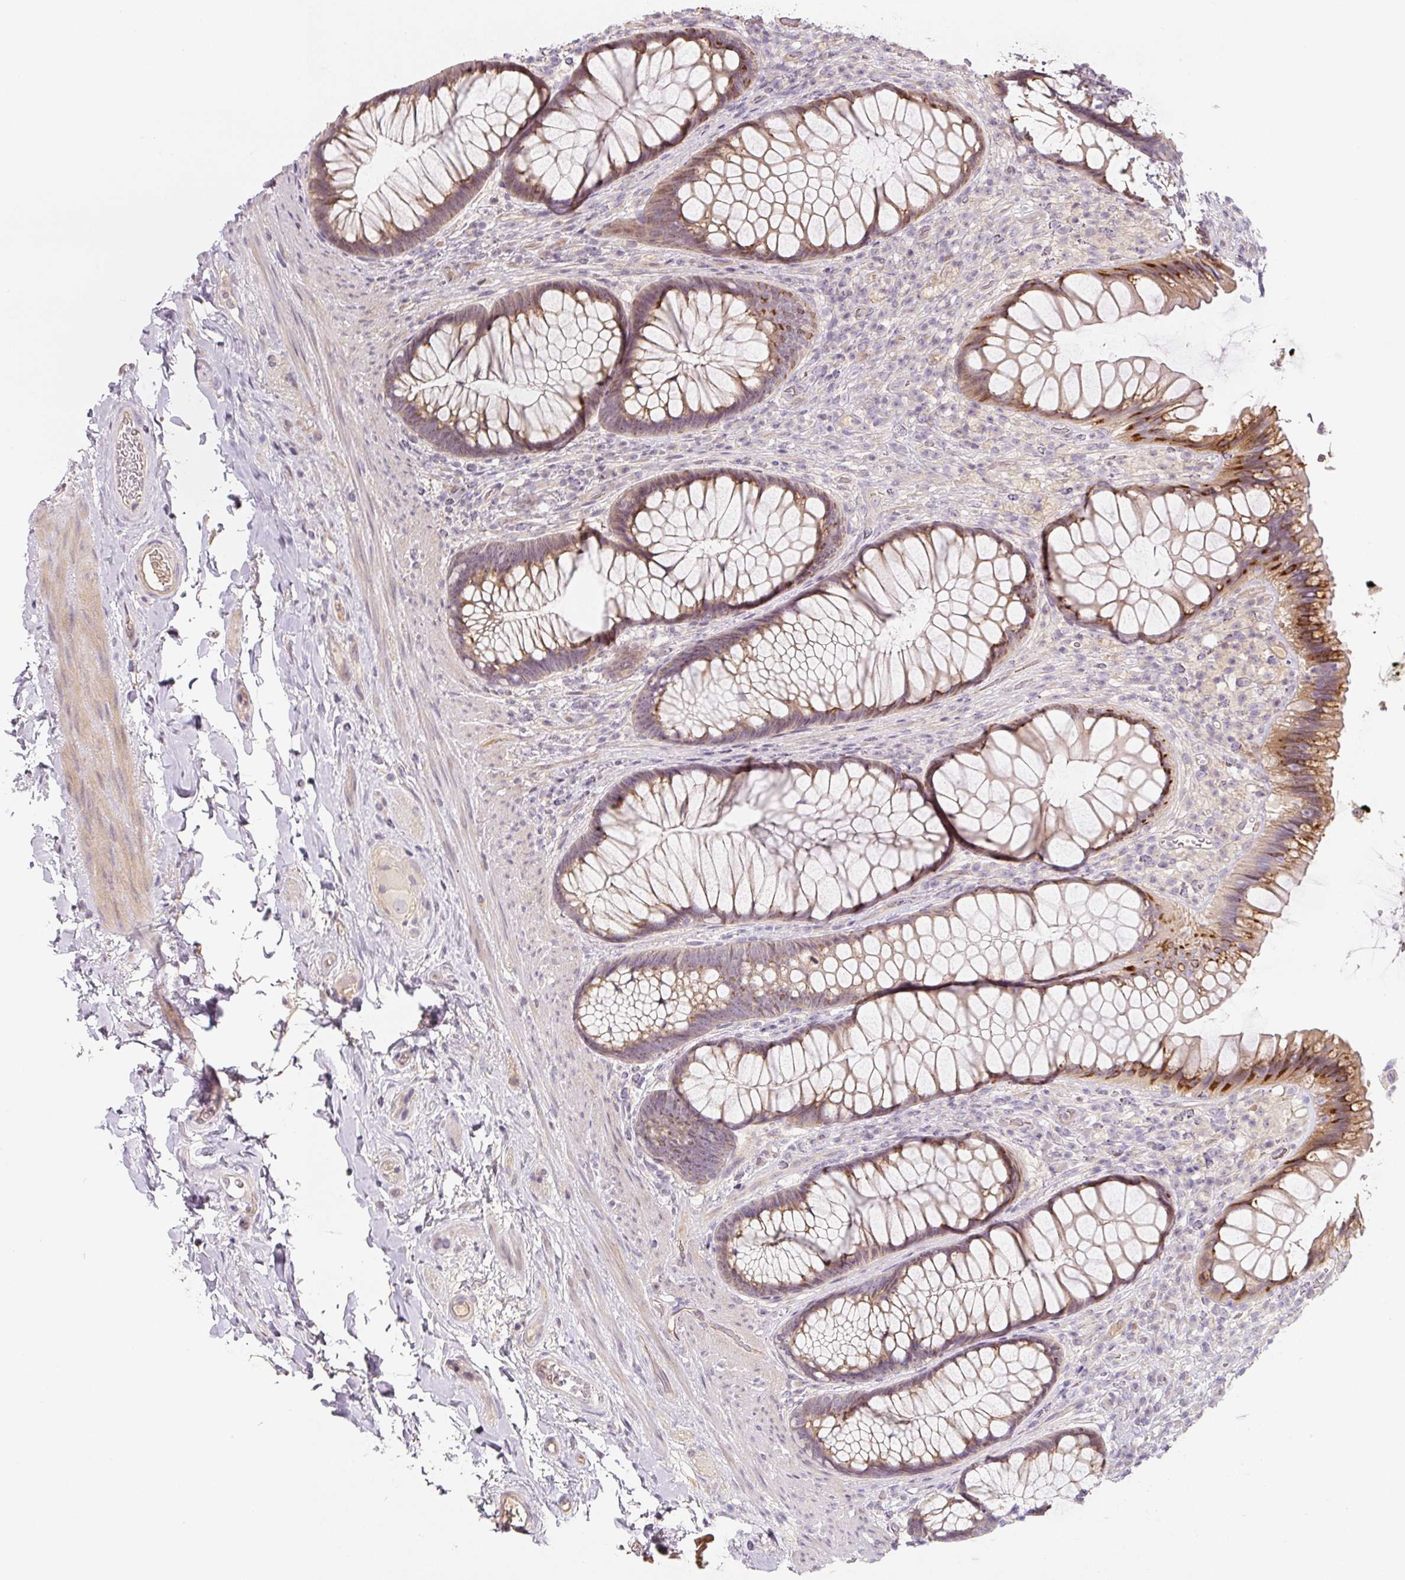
{"staining": {"intensity": "moderate", "quantity": ">75%", "location": "cytoplasmic/membranous"}, "tissue": "rectum", "cell_type": "Glandular cells", "image_type": "normal", "snomed": [{"axis": "morphology", "description": "Normal tissue, NOS"}, {"axis": "topography", "description": "Rectum"}], "caption": "Rectum stained with immunohistochemistry displays moderate cytoplasmic/membranous positivity in about >75% of glandular cells. Nuclei are stained in blue.", "gene": "PWWP3B", "patient": {"sex": "male", "age": 53}}